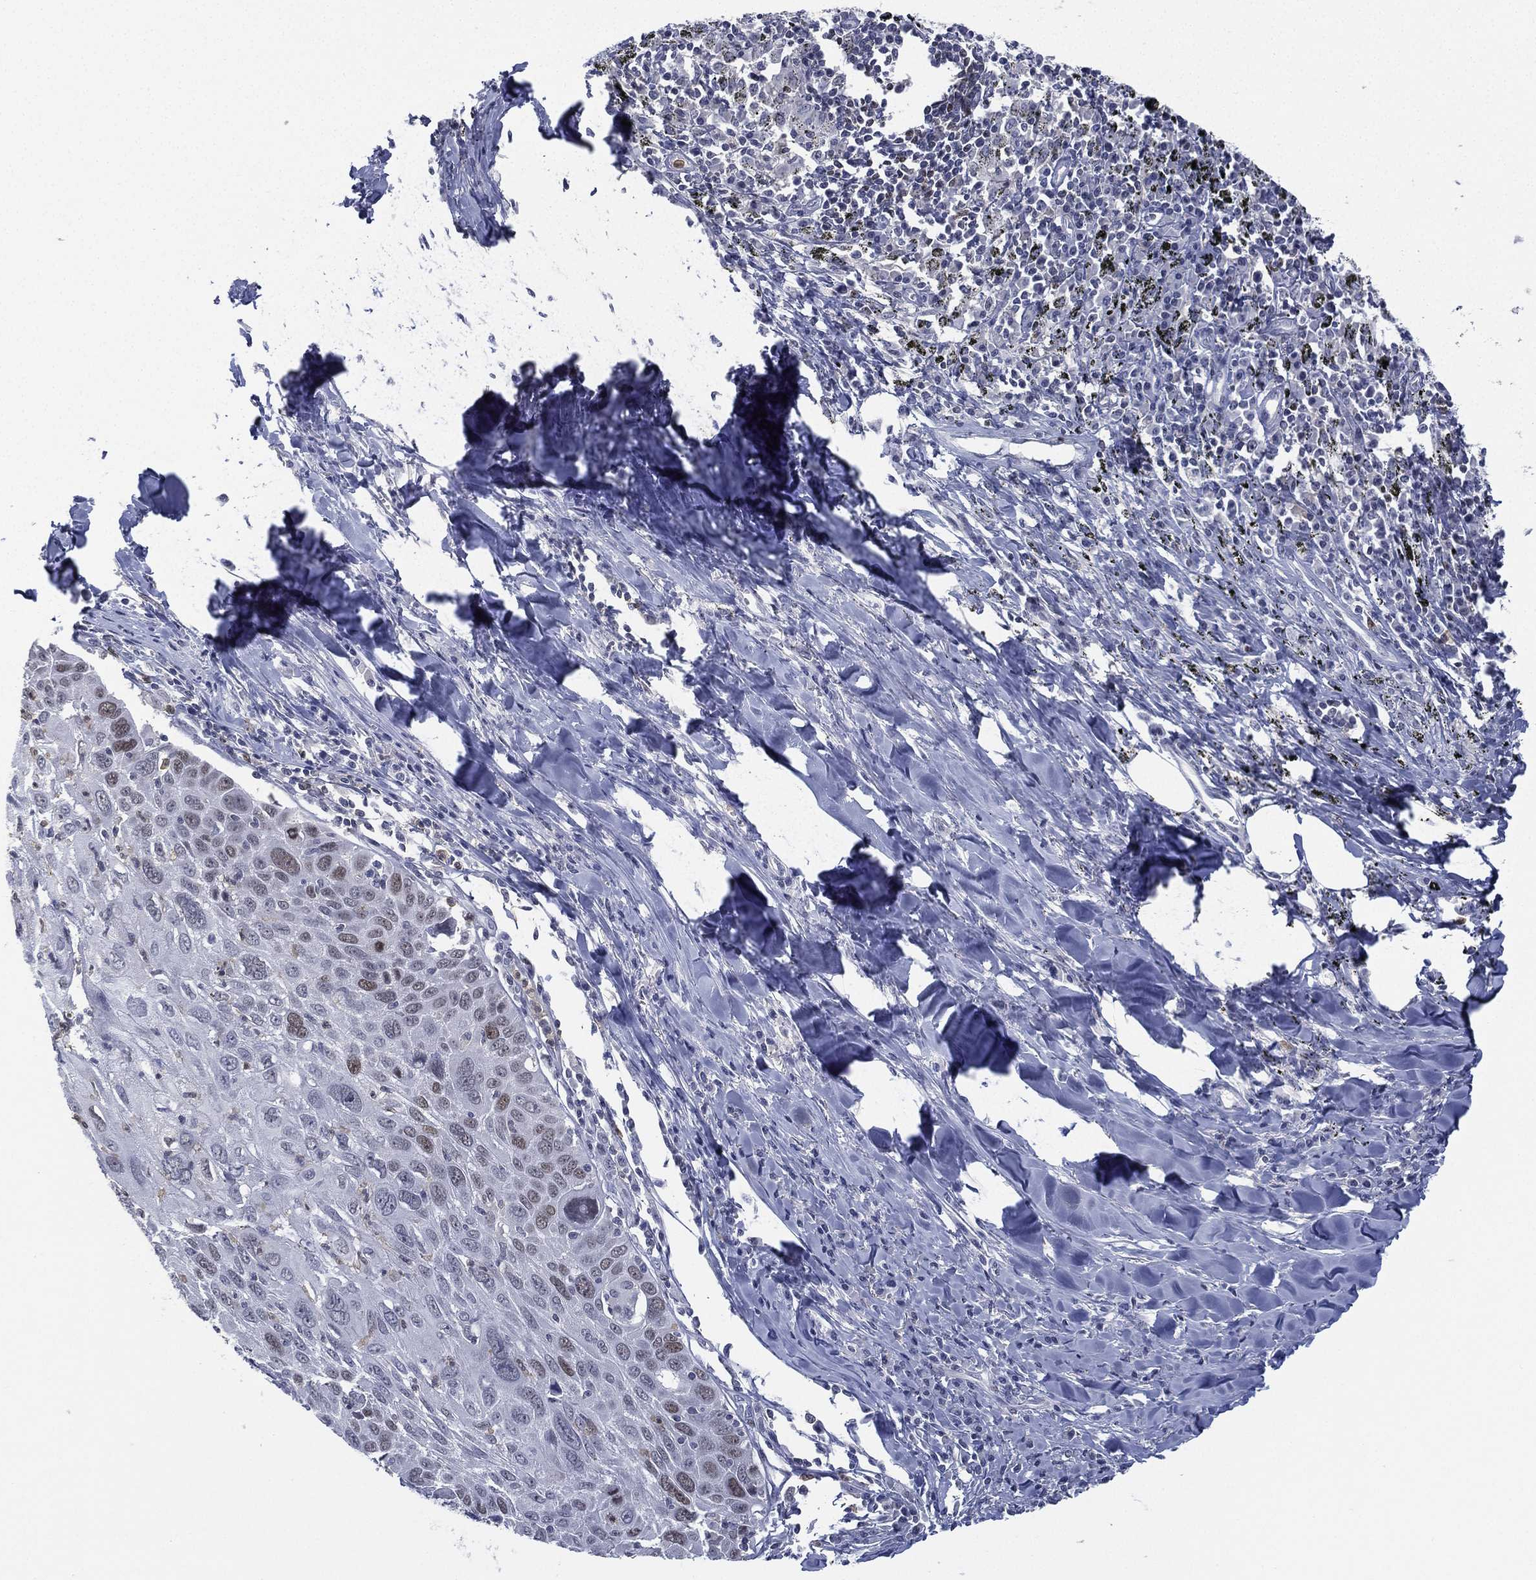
{"staining": {"intensity": "moderate", "quantity": "<25%", "location": "nuclear"}, "tissue": "lung cancer", "cell_type": "Tumor cells", "image_type": "cancer", "snomed": [{"axis": "morphology", "description": "Squamous cell carcinoma, NOS"}, {"axis": "topography", "description": "Lung"}], "caption": "Lung squamous cell carcinoma stained with DAB (3,3'-diaminobenzidine) IHC demonstrates low levels of moderate nuclear positivity in about <25% of tumor cells.", "gene": "ZNF711", "patient": {"sex": "male", "age": 57}}